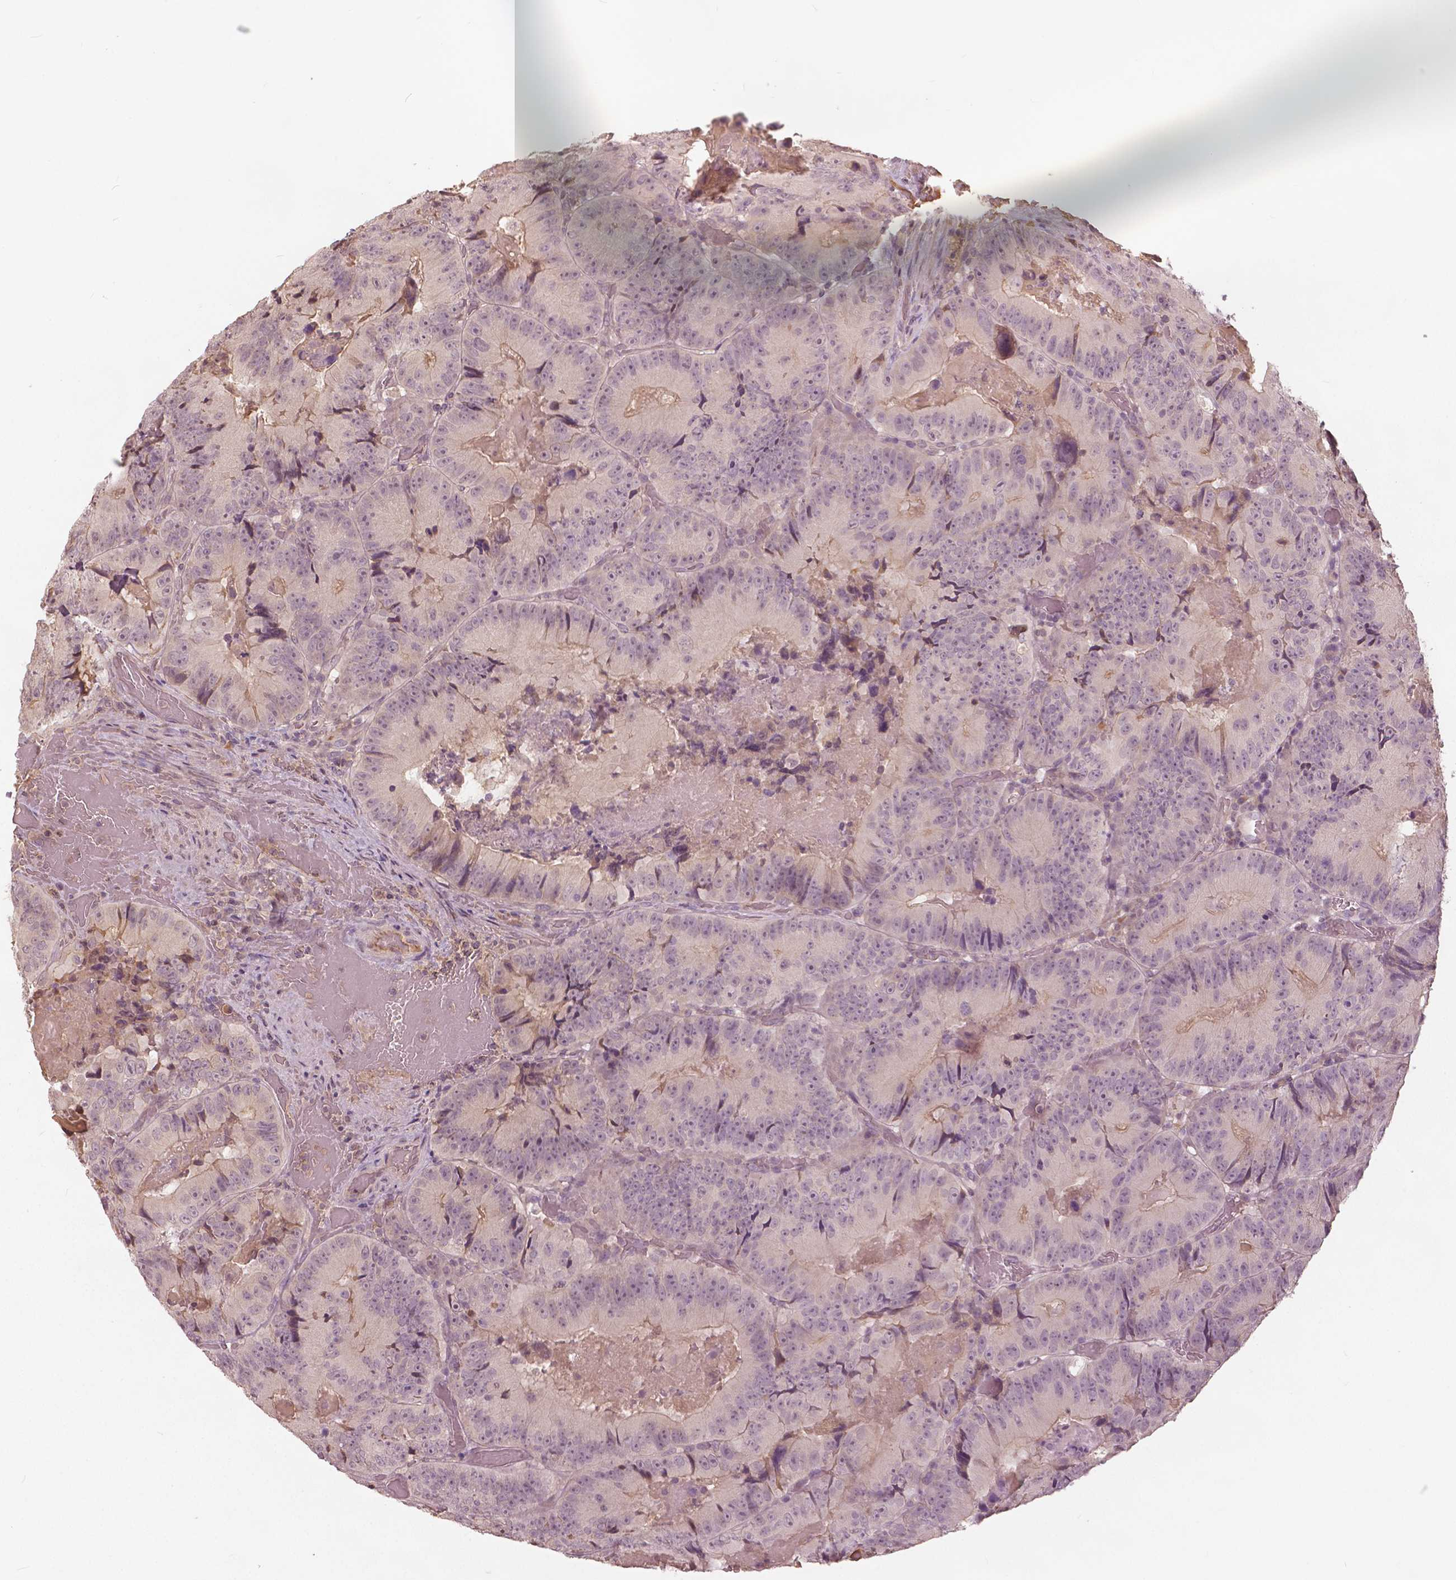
{"staining": {"intensity": "weak", "quantity": "<25%", "location": "nuclear"}, "tissue": "colorectal cancer", "cell_type": "Tumor cells", "image_type": "cancer", "snomed": [{"axis": "morphology", "description": "Adenocarcinoma, NOS"}, {"axis": "topography", "description": "Colon"}], "caption": "Tumor cells are negative for brown protein staining in colorectal cancer.", "gene": "ANGPTL4", "patient": {"sex": "female", "age": 86}}